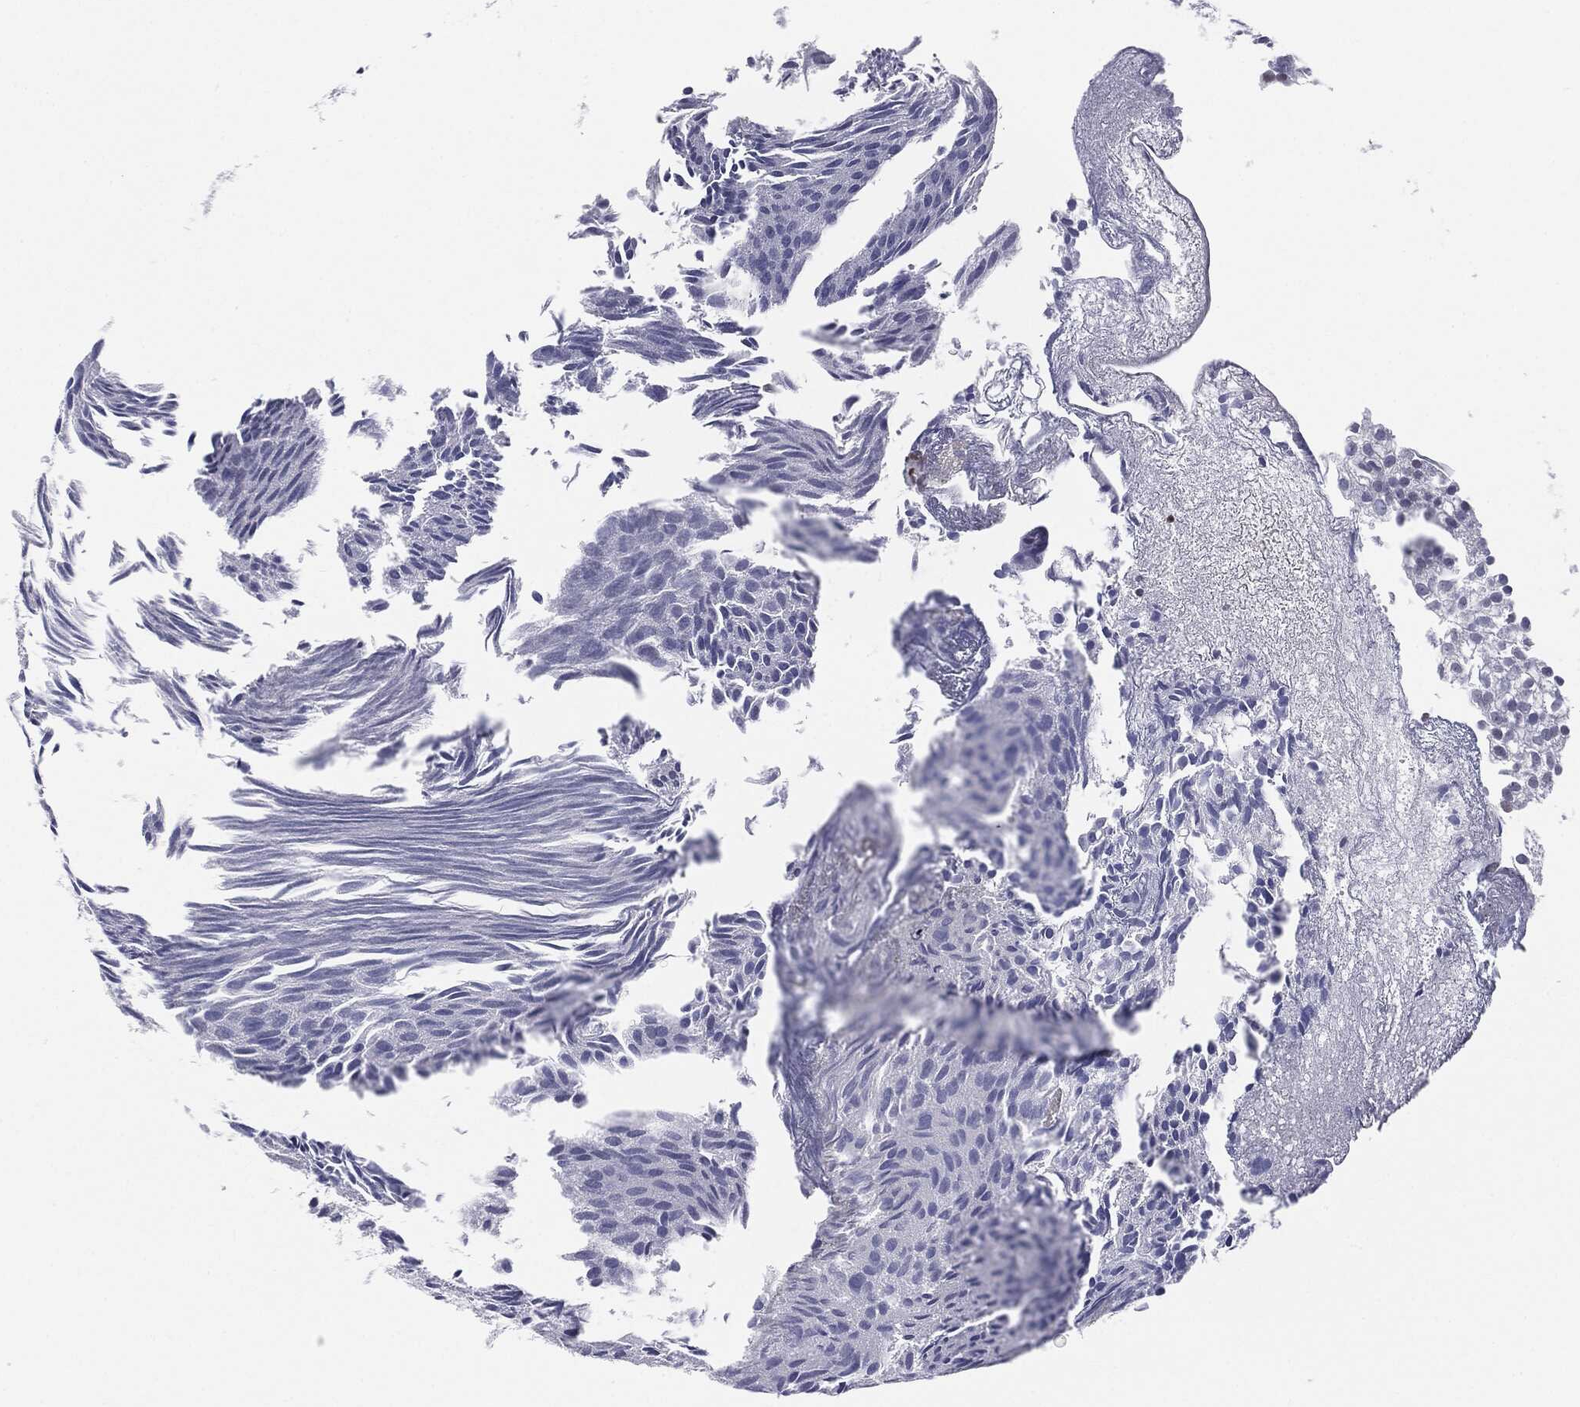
{"staining": {"intensity": "negative", "quantity": "none", "location": "none"}, "tissue": "urothelial cancer", "cell_type": "Tumor cells", "image_type": "cancer", "snomed": [{"axis": "morphology", "description": "Urothelial carcinoma, Low grade"}, {"axis": "topography", "description": "Urinary bladder"}], "caption": "Urothelial carcinoma (low-grade) stained for a protein using immunohistochemistry (IHC) displays no expression tumor cells.", "gene": "SLC5A5", "patient": {"sex": "male", "age": 89}}